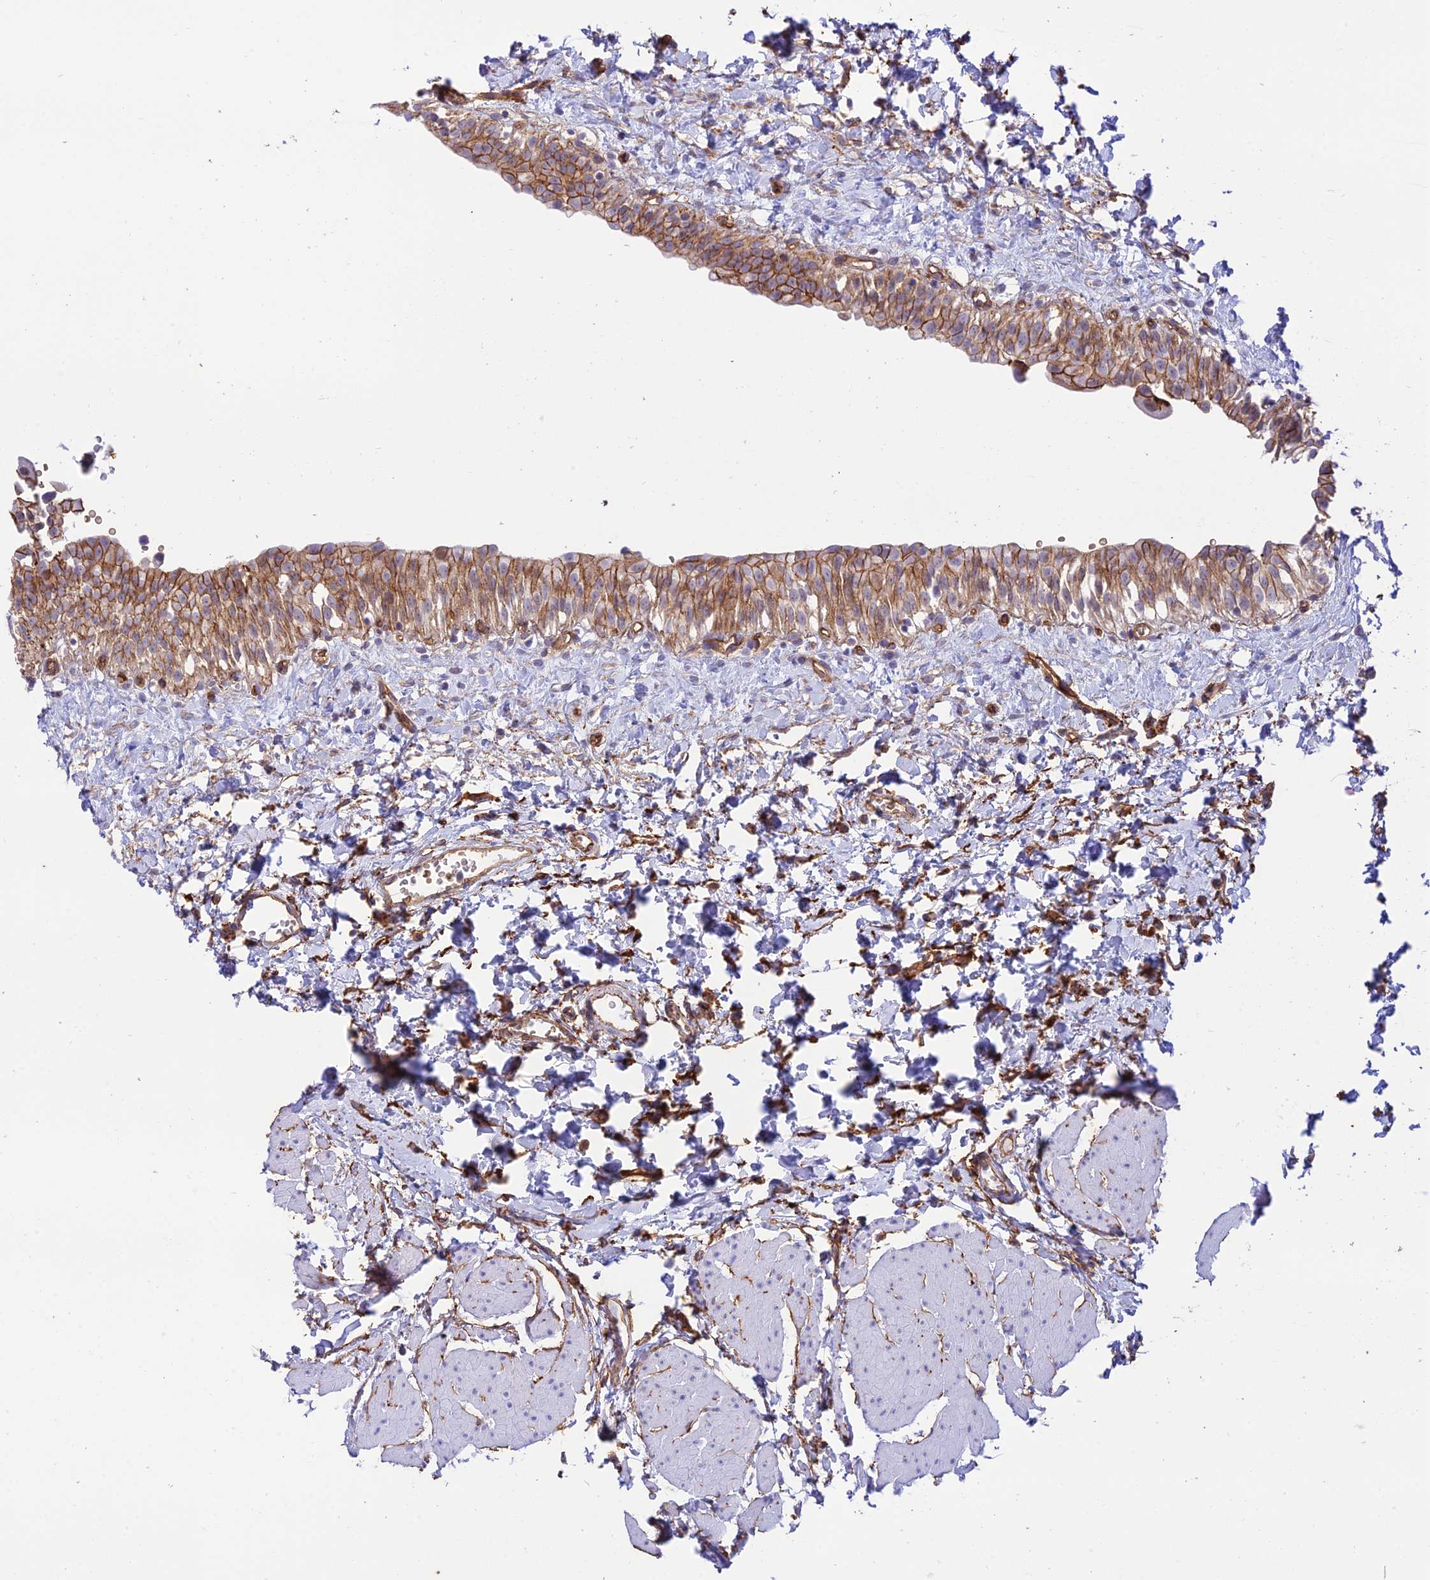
{"staining": {"intensity": "strong", "quantity": "25%-75%", "location": "cytoplasmic/membranous"}, "tissue": "urinary bladder", "cell_type": "Urothelial cells", "image_type": "normal", "snomed": [{"axis": "morphology", "description": "Normal tissue, NOS"}, {"axis": "topography", "description": "Urinary bladder"}], "caption": "Urinary bladder stained with DAB (3,3'-diaminobenzidine) IHC demonstrates high levels of strong cytoplasmic/membranous positivity in about 25%-75% of urothelial cells.", "gene": "YPEL5", "patient": {"sex": "male", "age": 51}}